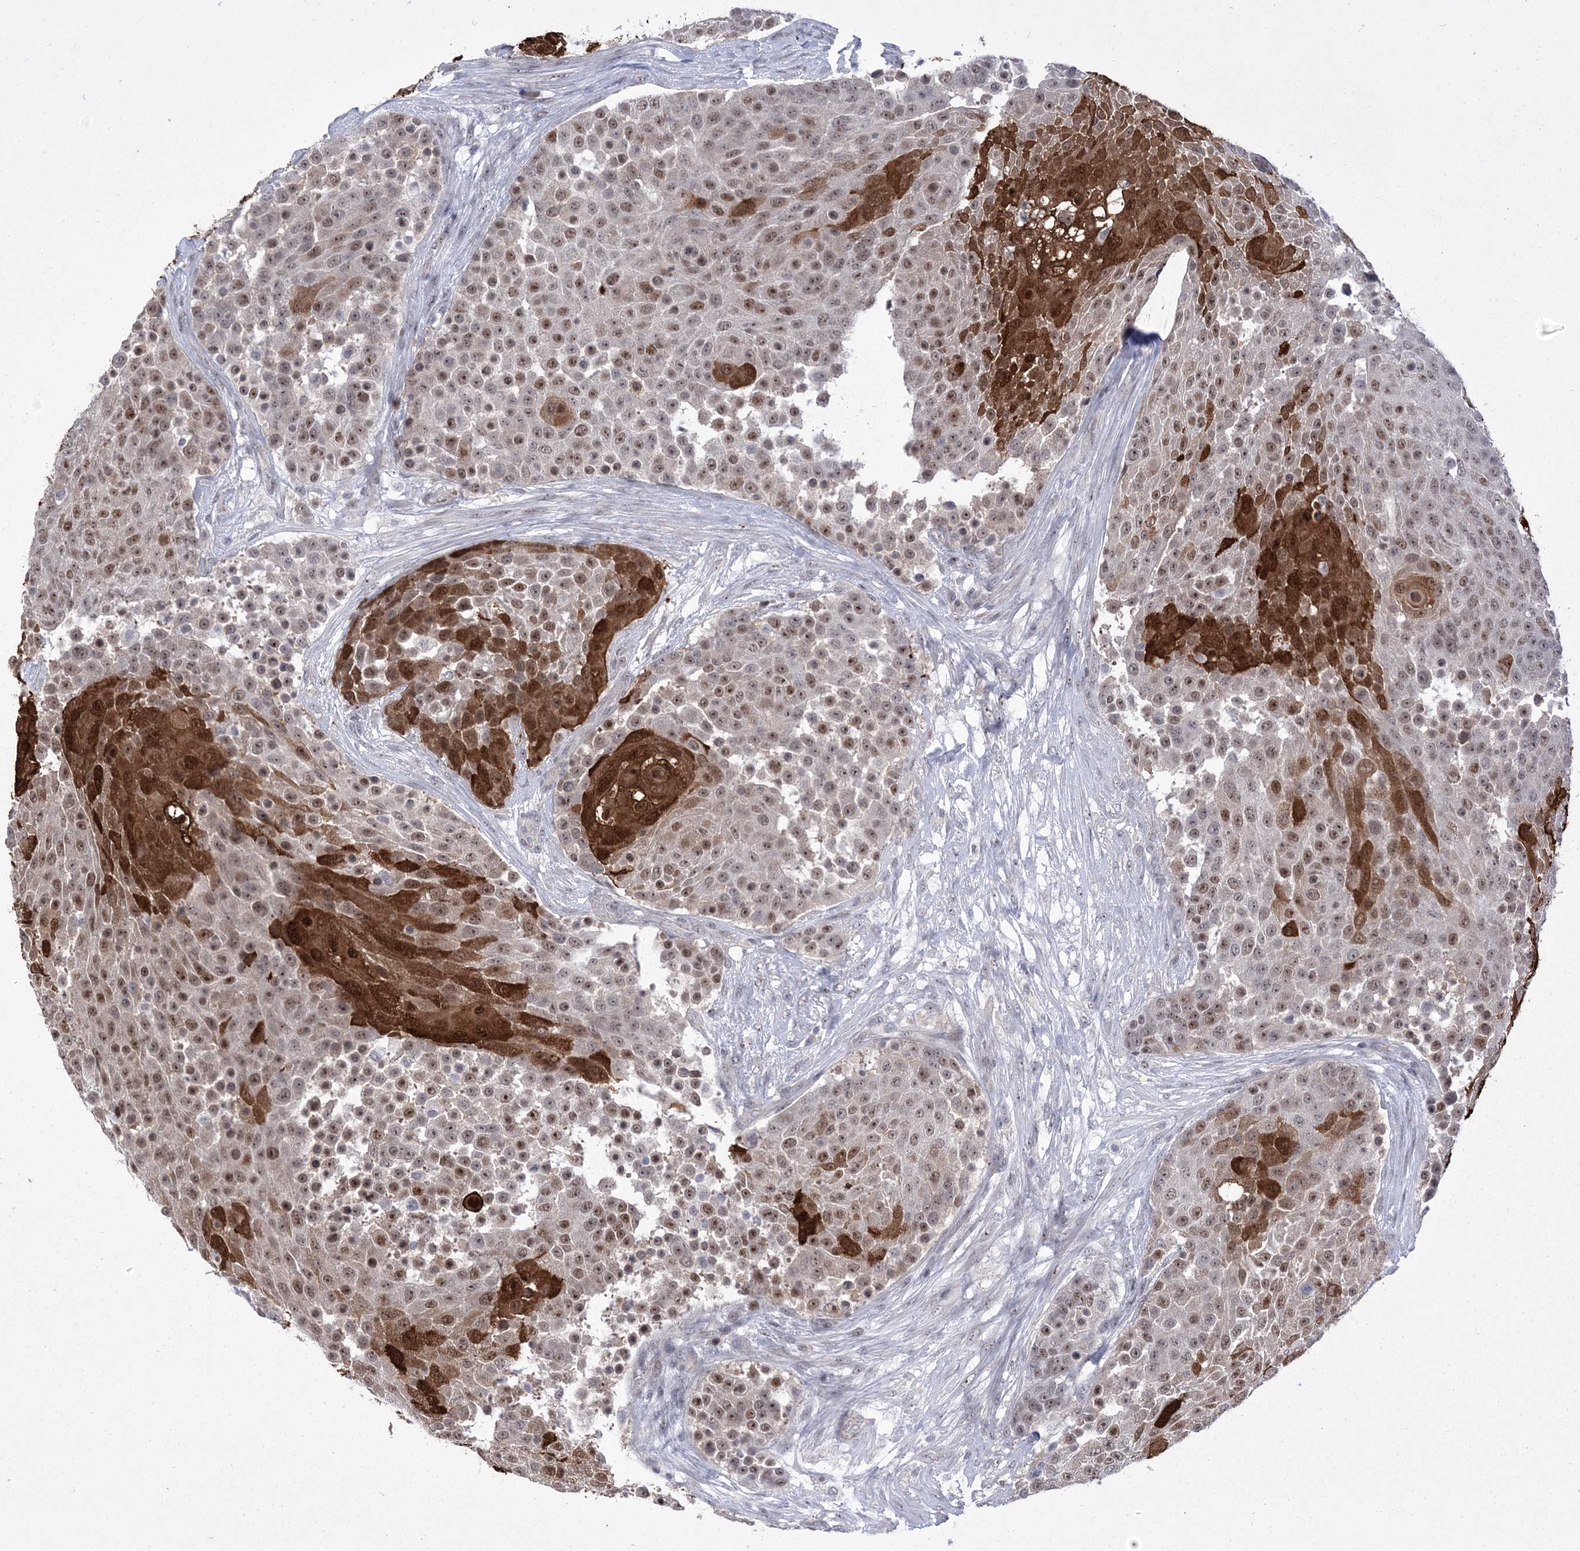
{"staining": {"intensity": "strong", "quantity": "25%-75%", "location": "cytoplasmic/membranous,nuclear"}, "tissue": "urothelial cancer", "cell_type": "Tumor cells", "image_type": "cancer", "snomed": [{"axis": "morphology", "description": "Urothelial carcinoma, High grade"}, {"axis": "topography", "description": "Urinary bladder"}], "caption": "Strong cytoplasmic/membranous and nuclear expression for a protein is seen in approximately 25%-75% of tumor cells of urothelial cancer using IHC.", "gene": "HOMEZ", "patient": {"sex": "female", "age": 63}}